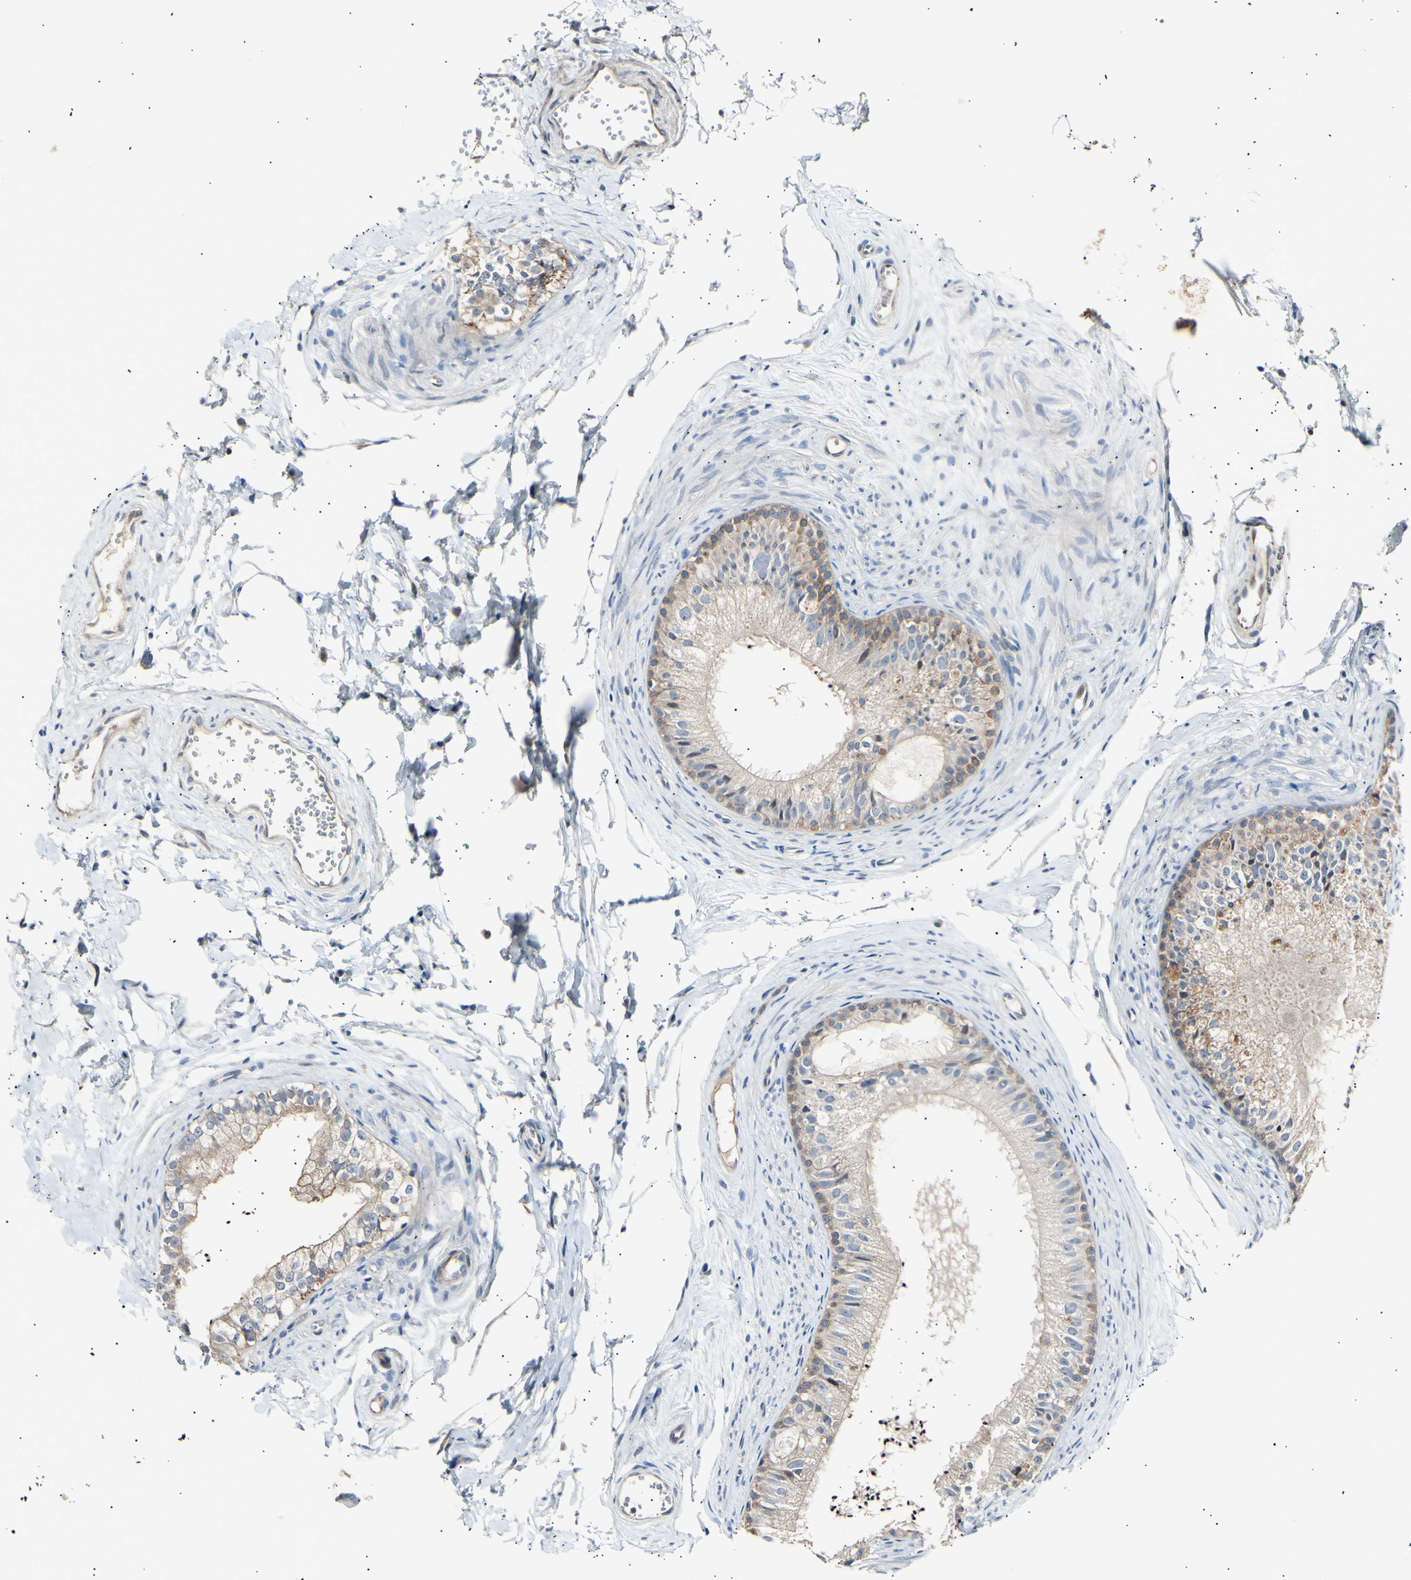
{"staining": {"intensity": "moderate", "quantity": ">75%", "location": "cytoplasmic/membranous"}, "tissue": "epididymis", "cell_type": "Glandular cells", "image_type": "normal", "snomed": [{"axis": "morphology", "description": "Normal tissue, NOS"}, {"axis": "topography", "description": "Epididymis"}], "caption": "Epididymis stained for a protein reveals moderate cytoplasmic/membranous positivity in glandular cells. (DAB IHC, brown staining for protein, blue staining for nuclei).", "gene": "ITGA6", "patient": {"sex": "male", "age": 56}}